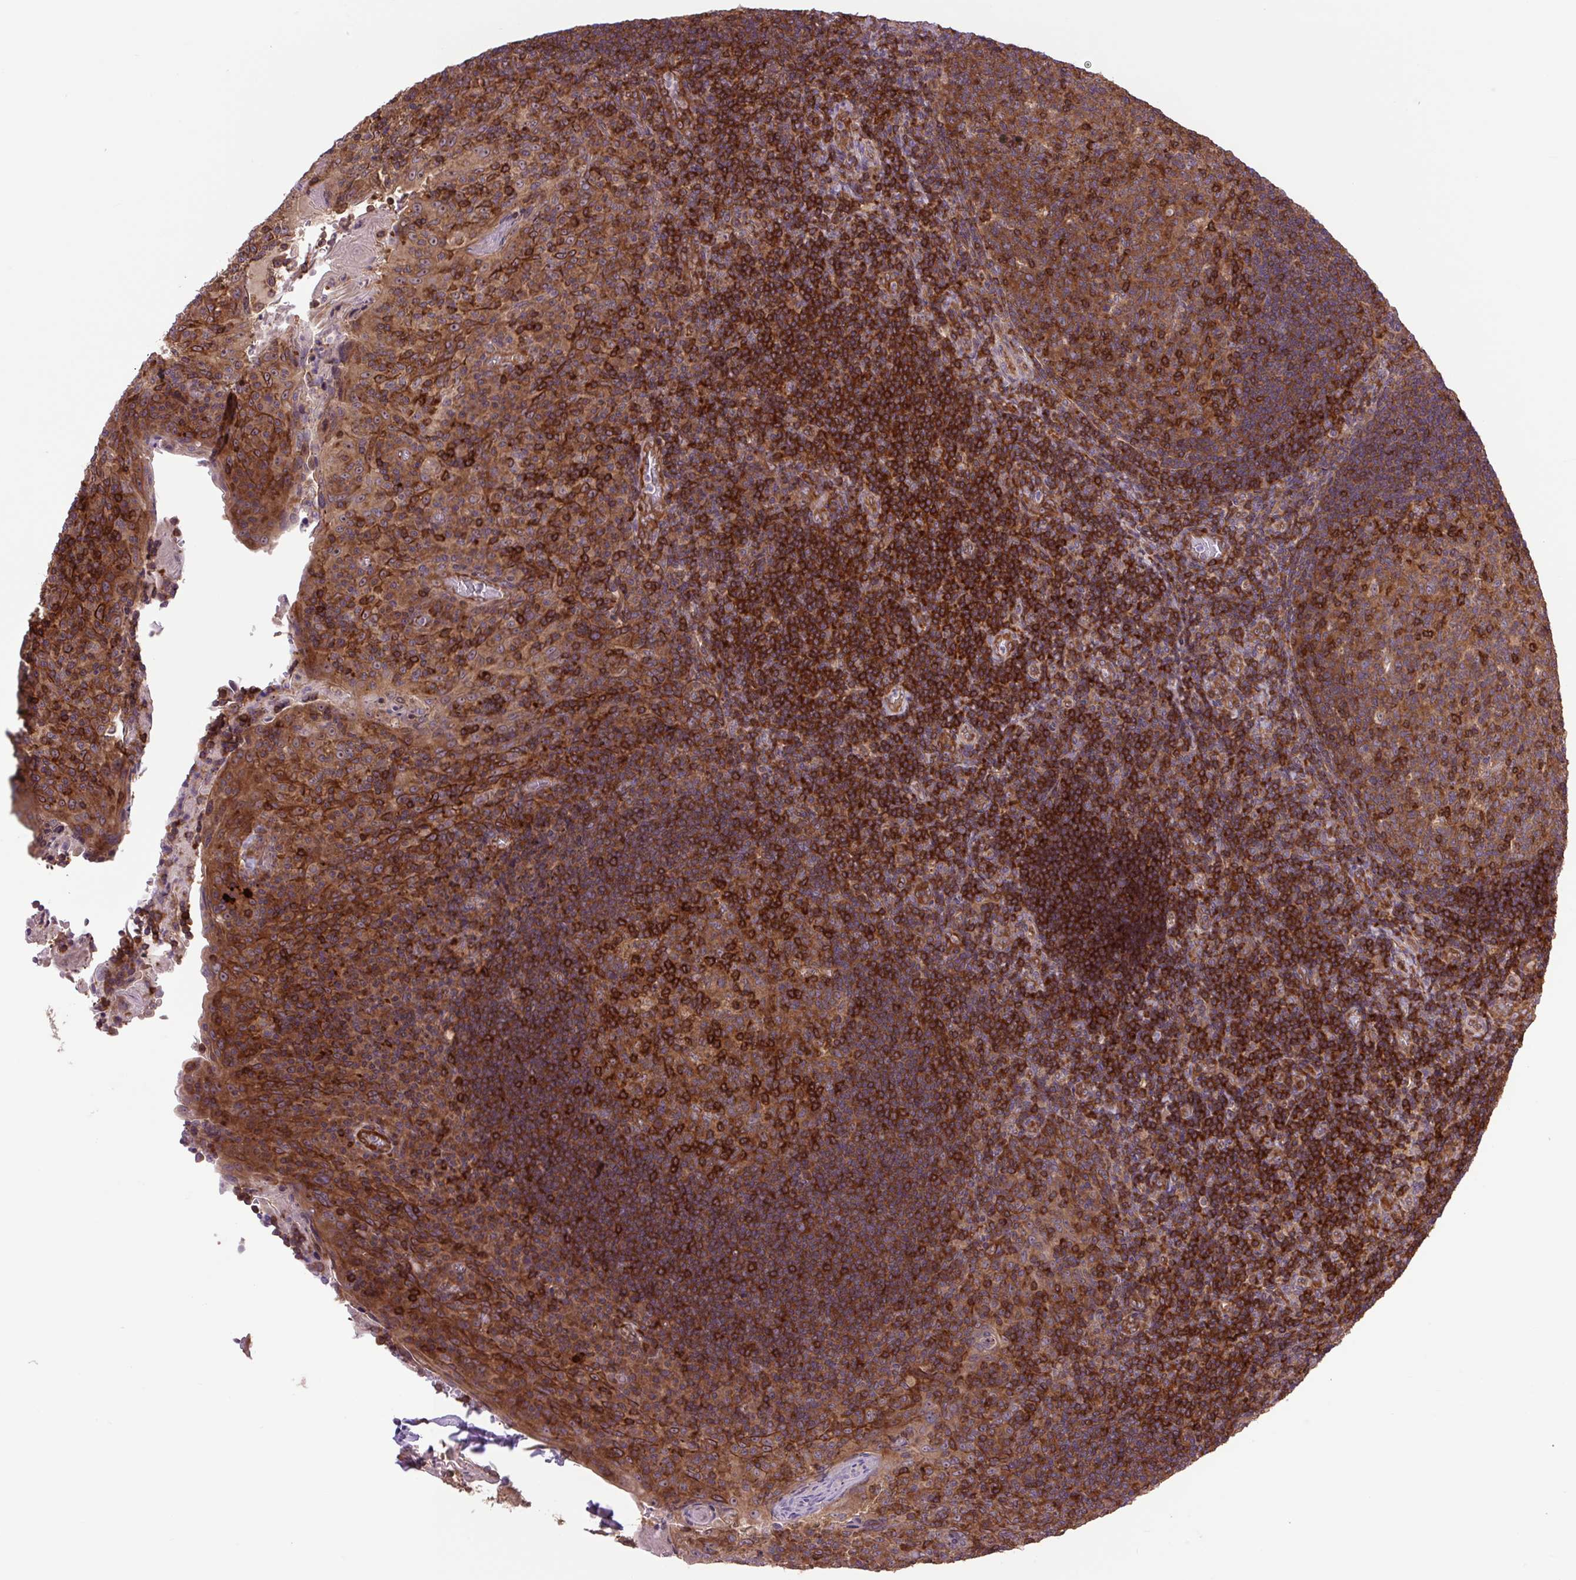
{"staining": {"intensity": "strong", "quantity": ">75%", "location": "cytoplasmic/membranous"}, "tissue": "tonsil", "cell_type": "Germinal center cells", "image_type": "normal", "snomed": [{"axis": "morphology", "description": "Normal tissue, NOS"}, {"axis": "topography", "description": "Tonsil"}], "caption": "Germinal center cells show high levels of strong cytoplasmic/membranous expression in approximately >75% of cells in benign human tonsil. (DAB = brown stain, brightfield microscopy at high magnification).", "gene": "PLCG1", "patient": {"sex": "male", "age": 17}}